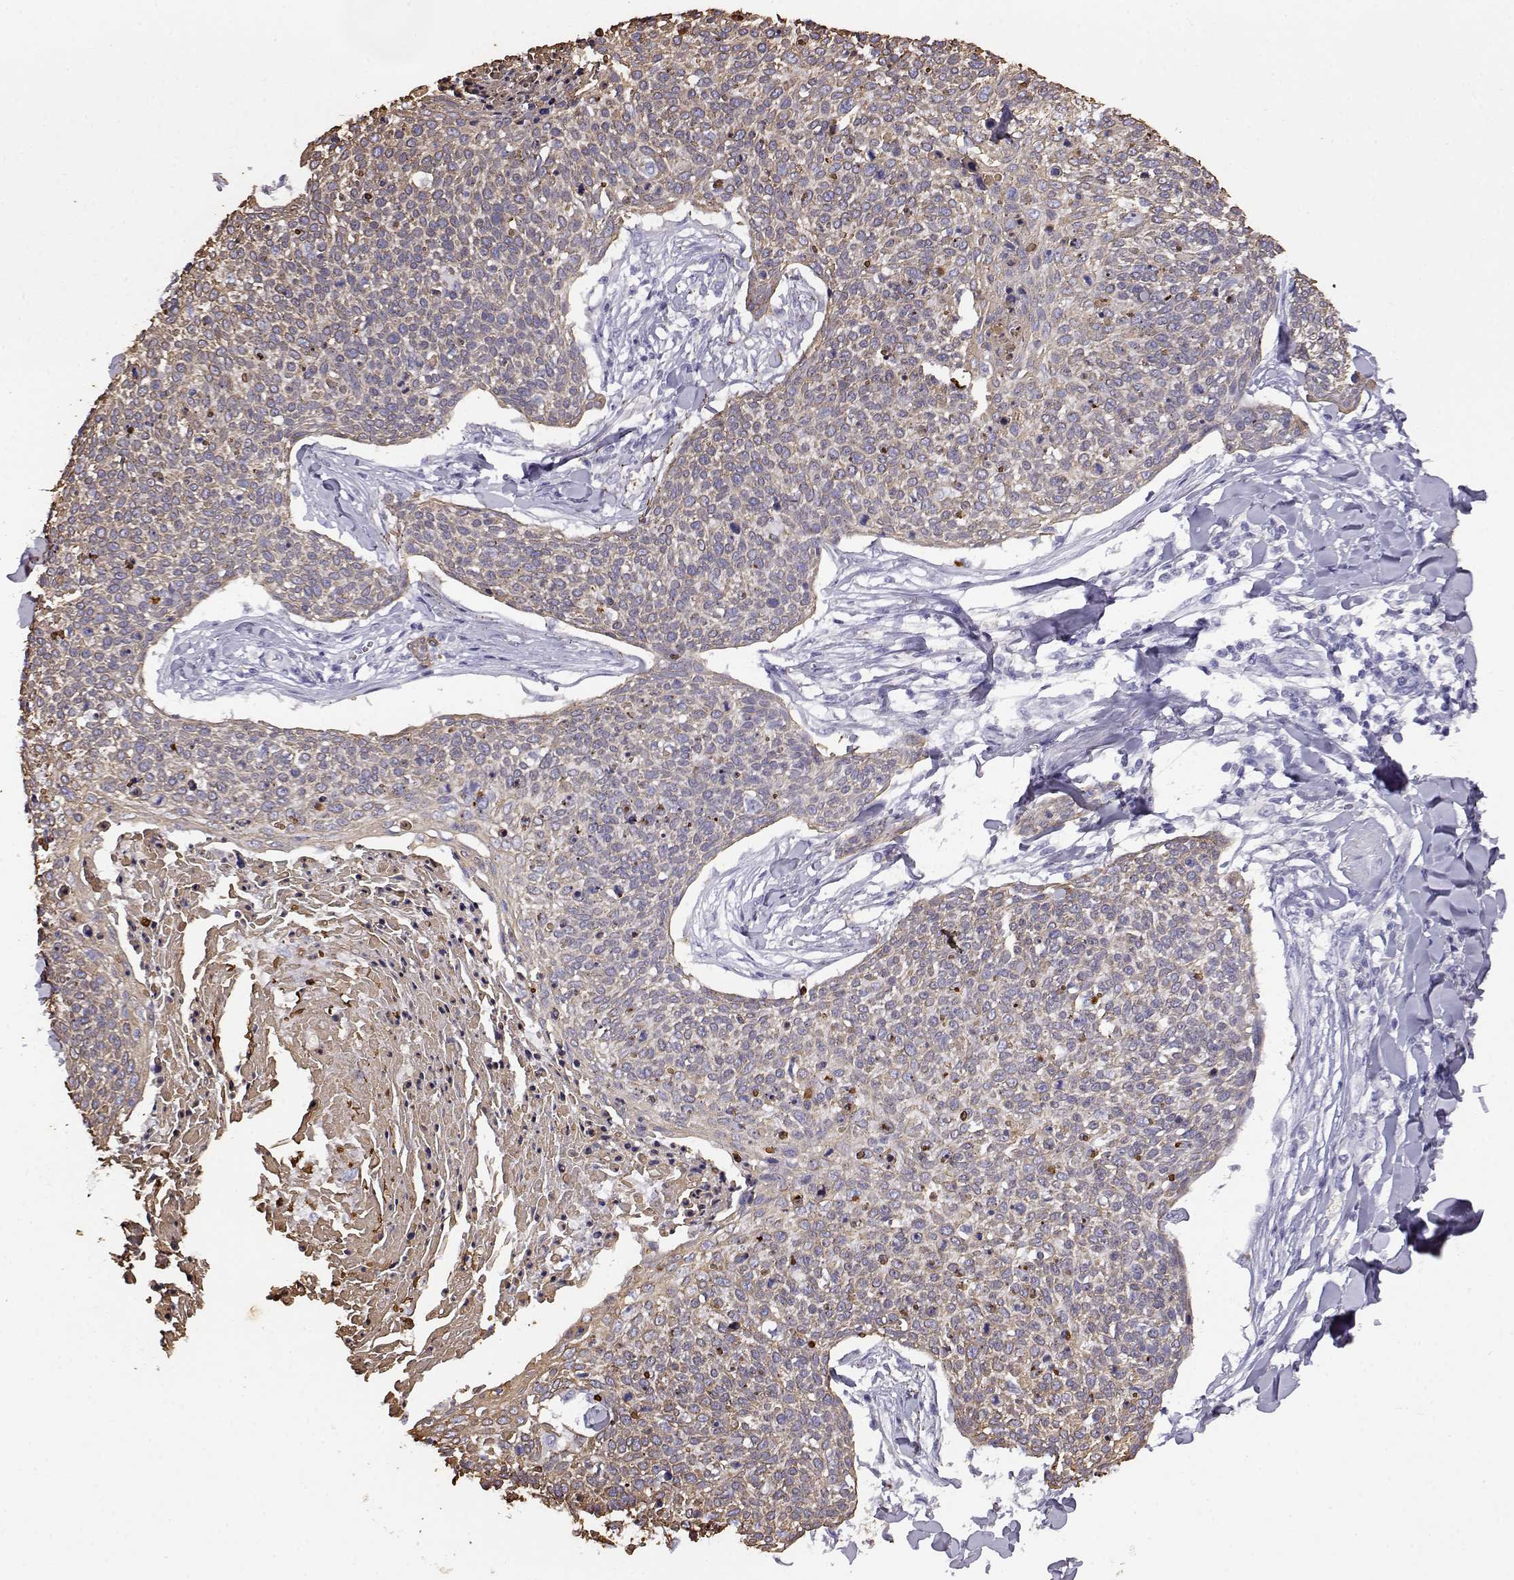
{"staining": {"intensity": "moderate", "quantity": "<25%", "location": "cytoplasmic/membranous"}, "tissue": "skin cancer", "cell_type": "Tumor cells", "image_type": "cancer", "snomed": [{"axis": "morphology", "description": "Squamous cell carcinoma, NOS"}, {"axis": "topography", "description": "Skin"}, {"axis": "topography", "description": "Vulva"}], "caption": "Human skin squamous cell carcinoma stained with a brown dye demonstrates moderate cytoplasmic/membranous positive staining in about <25% of tumor cells.", "gene": "AKR1B1", "patient": {"sex": "female", "age": 75}}